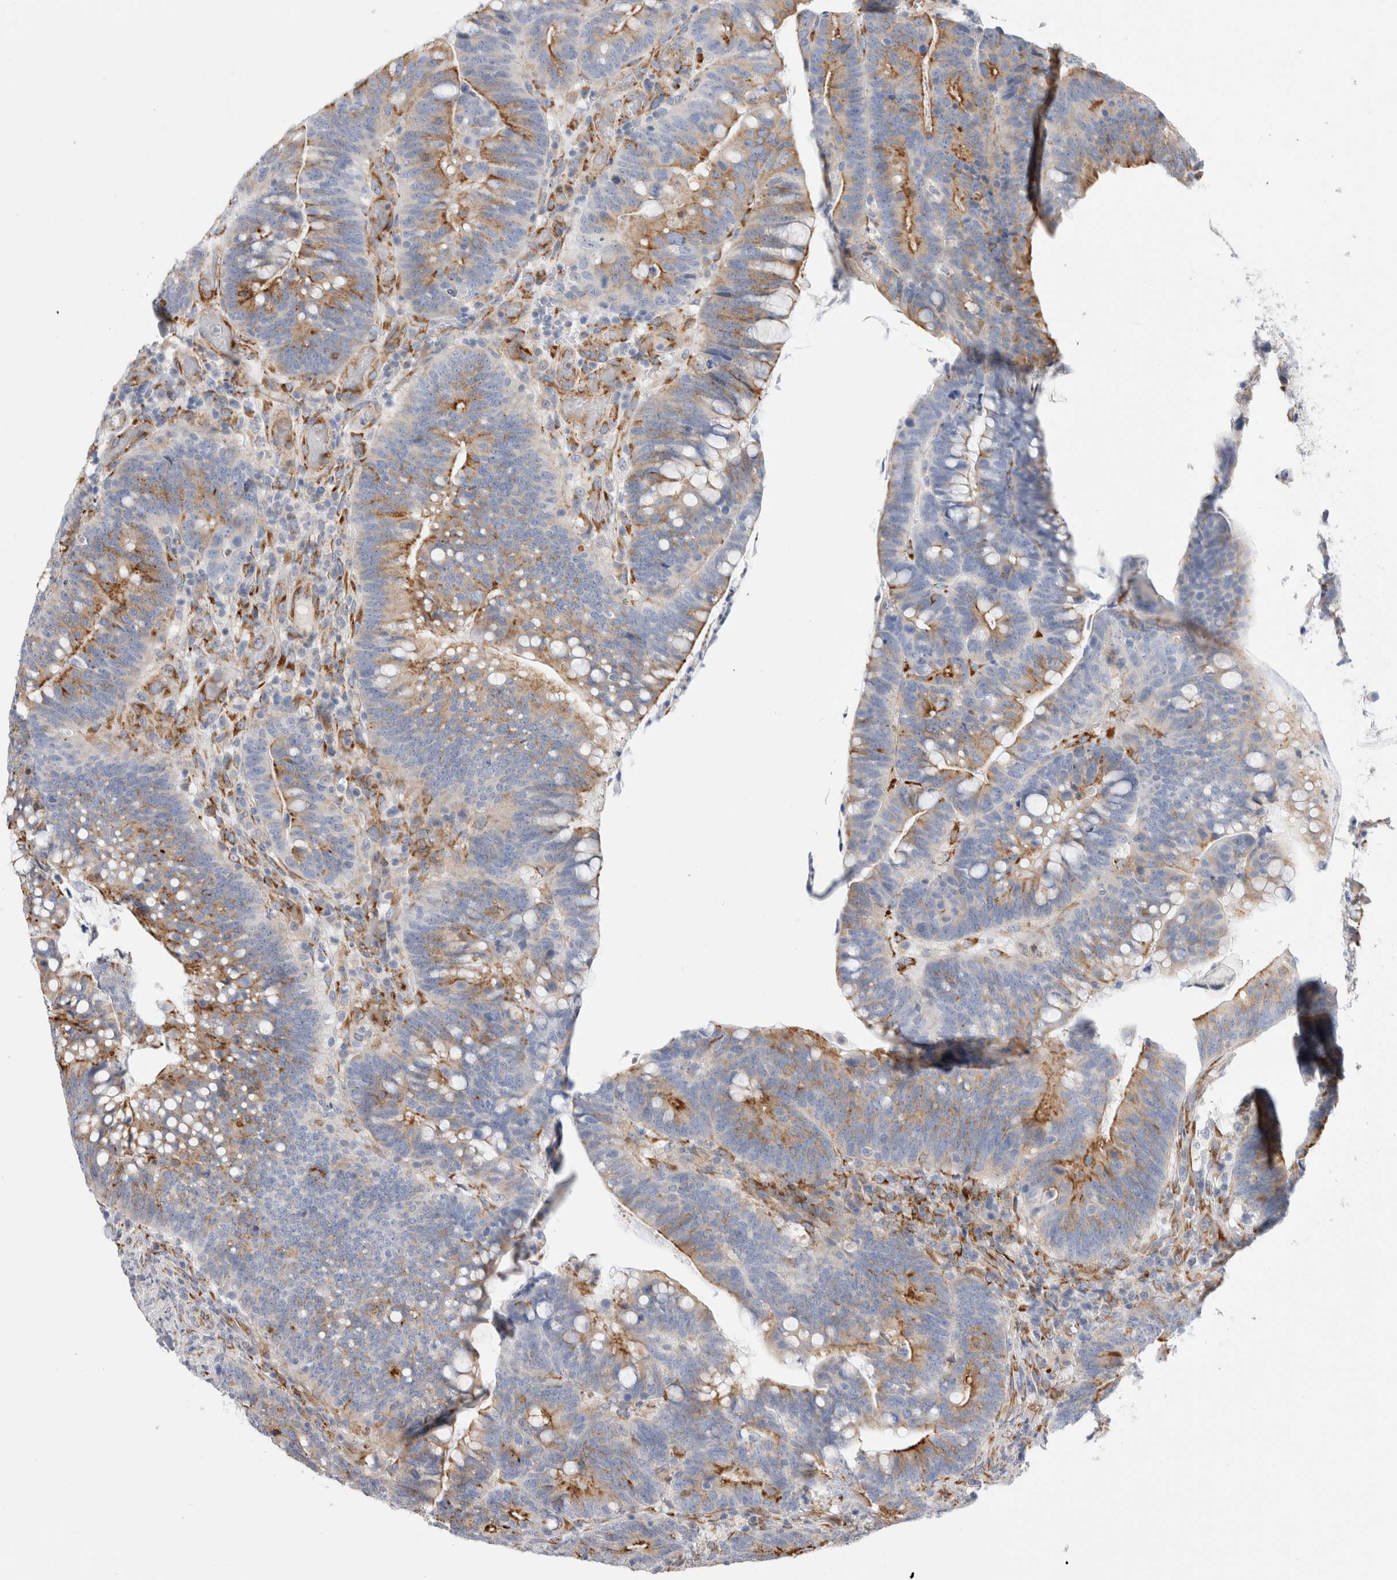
{"staining": {"intensity": "moderate", "quantity": "<25%", "location": "cytoplasmic/membranous"}, "tissue": "colorectal cancer", "cell_type": "Tumor cells", "image_type": "cancer", "snomed": [{"axis": "morphology", "description": "Normal tissue, NOS"}, {"axis": "morphology", "description": "Adenocarcinoma, NOS"}, {"axis": "topography", "description": "Colon"}], "caption": "Immunohistochemical staining of colorectal adenocarcinoma exhibits moderate cytoplasmic/membranous protein positivity in approximately <25% of tumor cells. (DAB (3,3'-diaminobenzidine) IHC, brown staining for protein, blue staining for nuclei).", "gene": "CNPY4", "patient": {"sex": "female", "age": 66}}